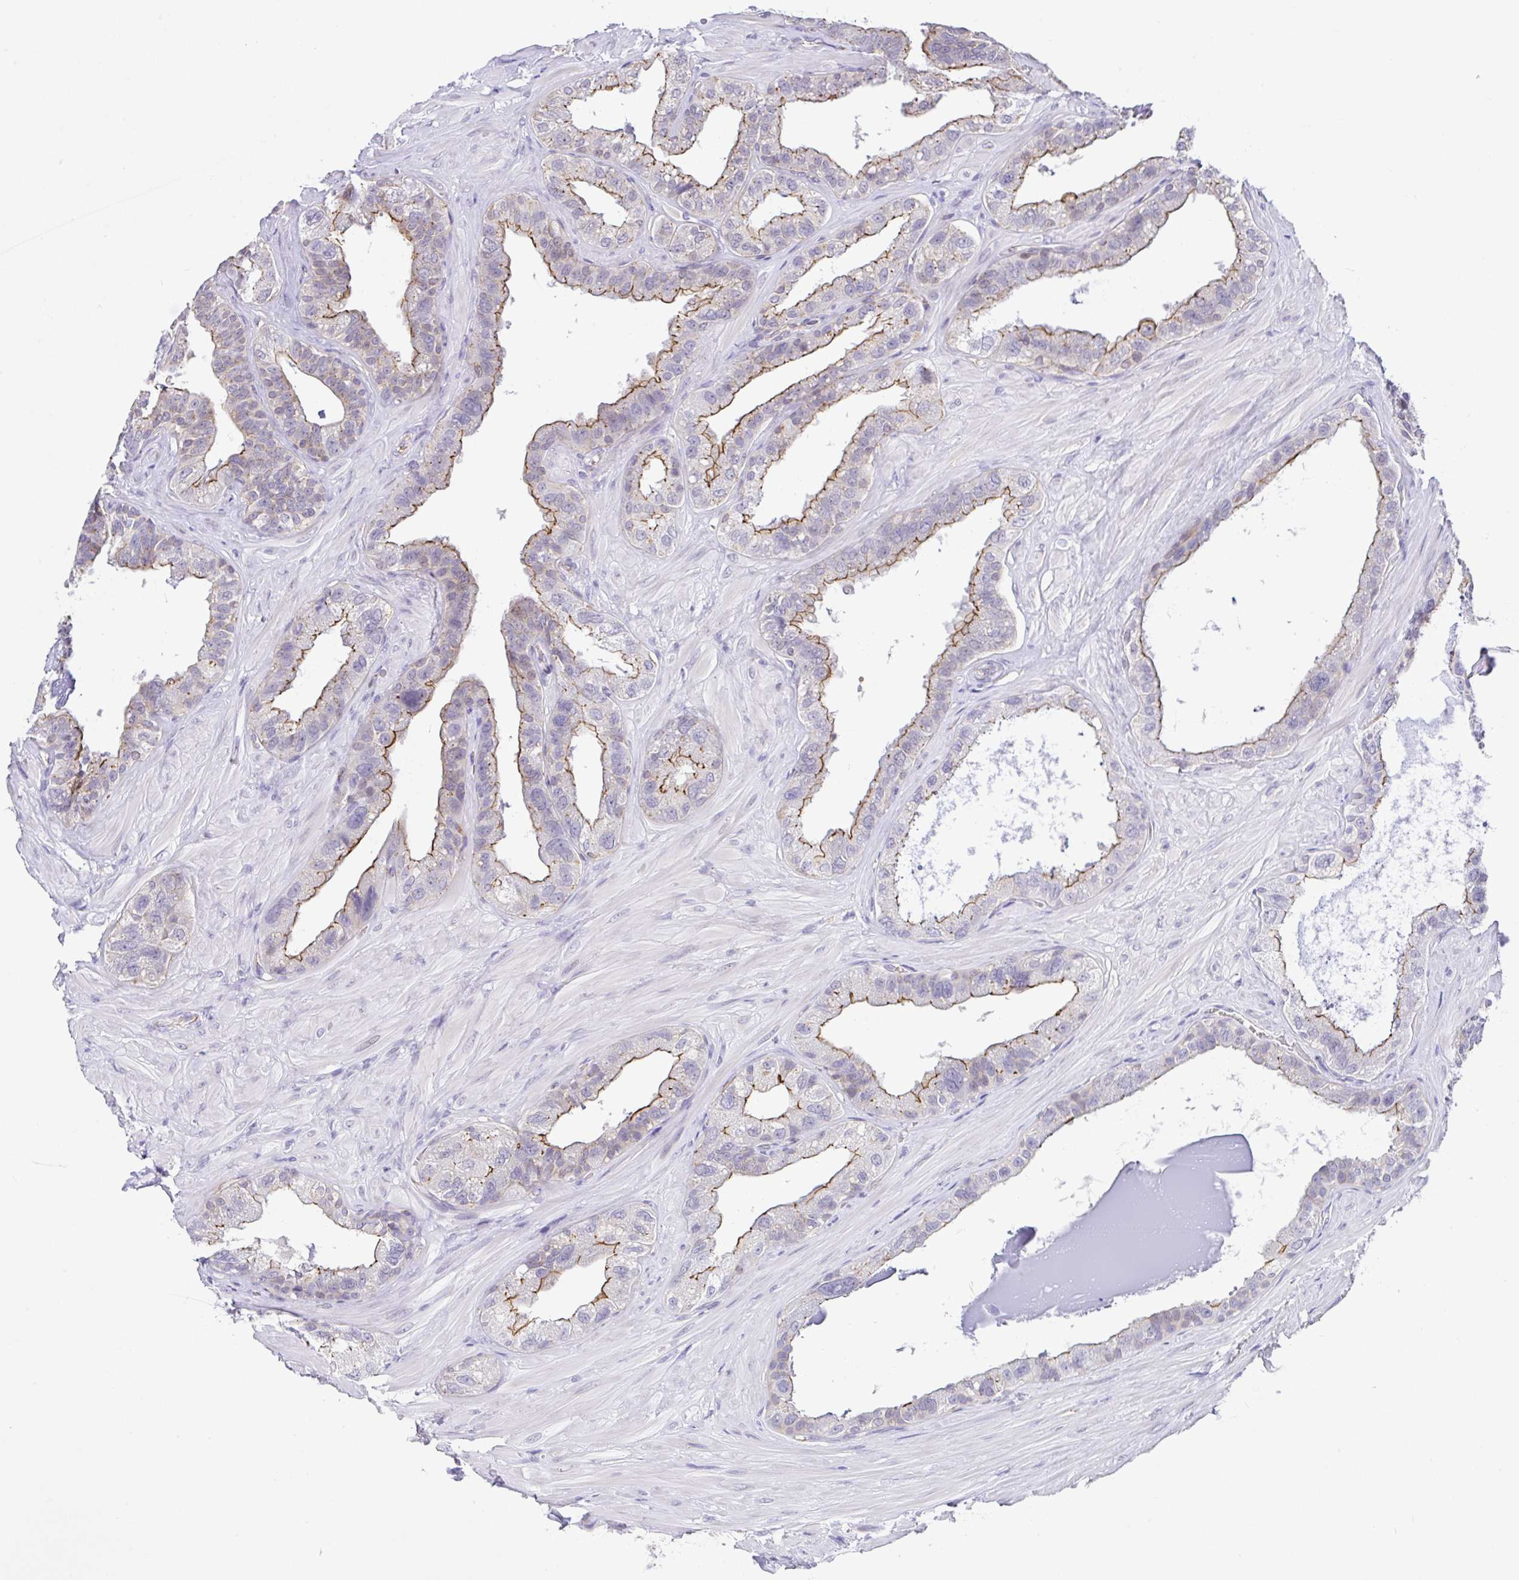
{"staining": {"intensity": "moderate", "quantity": "25%-75%", "location": "cytoplasmic/membranous"}, "tissue": "seminal vesicle", "cell_type": "Glandular cells", "image_type": "normal", "snomed": [{"axis": "morphology", "description": "Normal tissue, NOS"}, {"axis": "topography", "description": "Seminal veicle"}, {"axis": "topography", "description": "Peripheral nerve tissue"}], "caption": "IHC image of normal seminal vesicle stained for a protein (brown), which shows medium levels of moderate cytoplasmic/membranous positivity in about 25%-75% of glandular cells.", "gene": "CGNL1", "patient": {"sex": "male", "age": 76}}